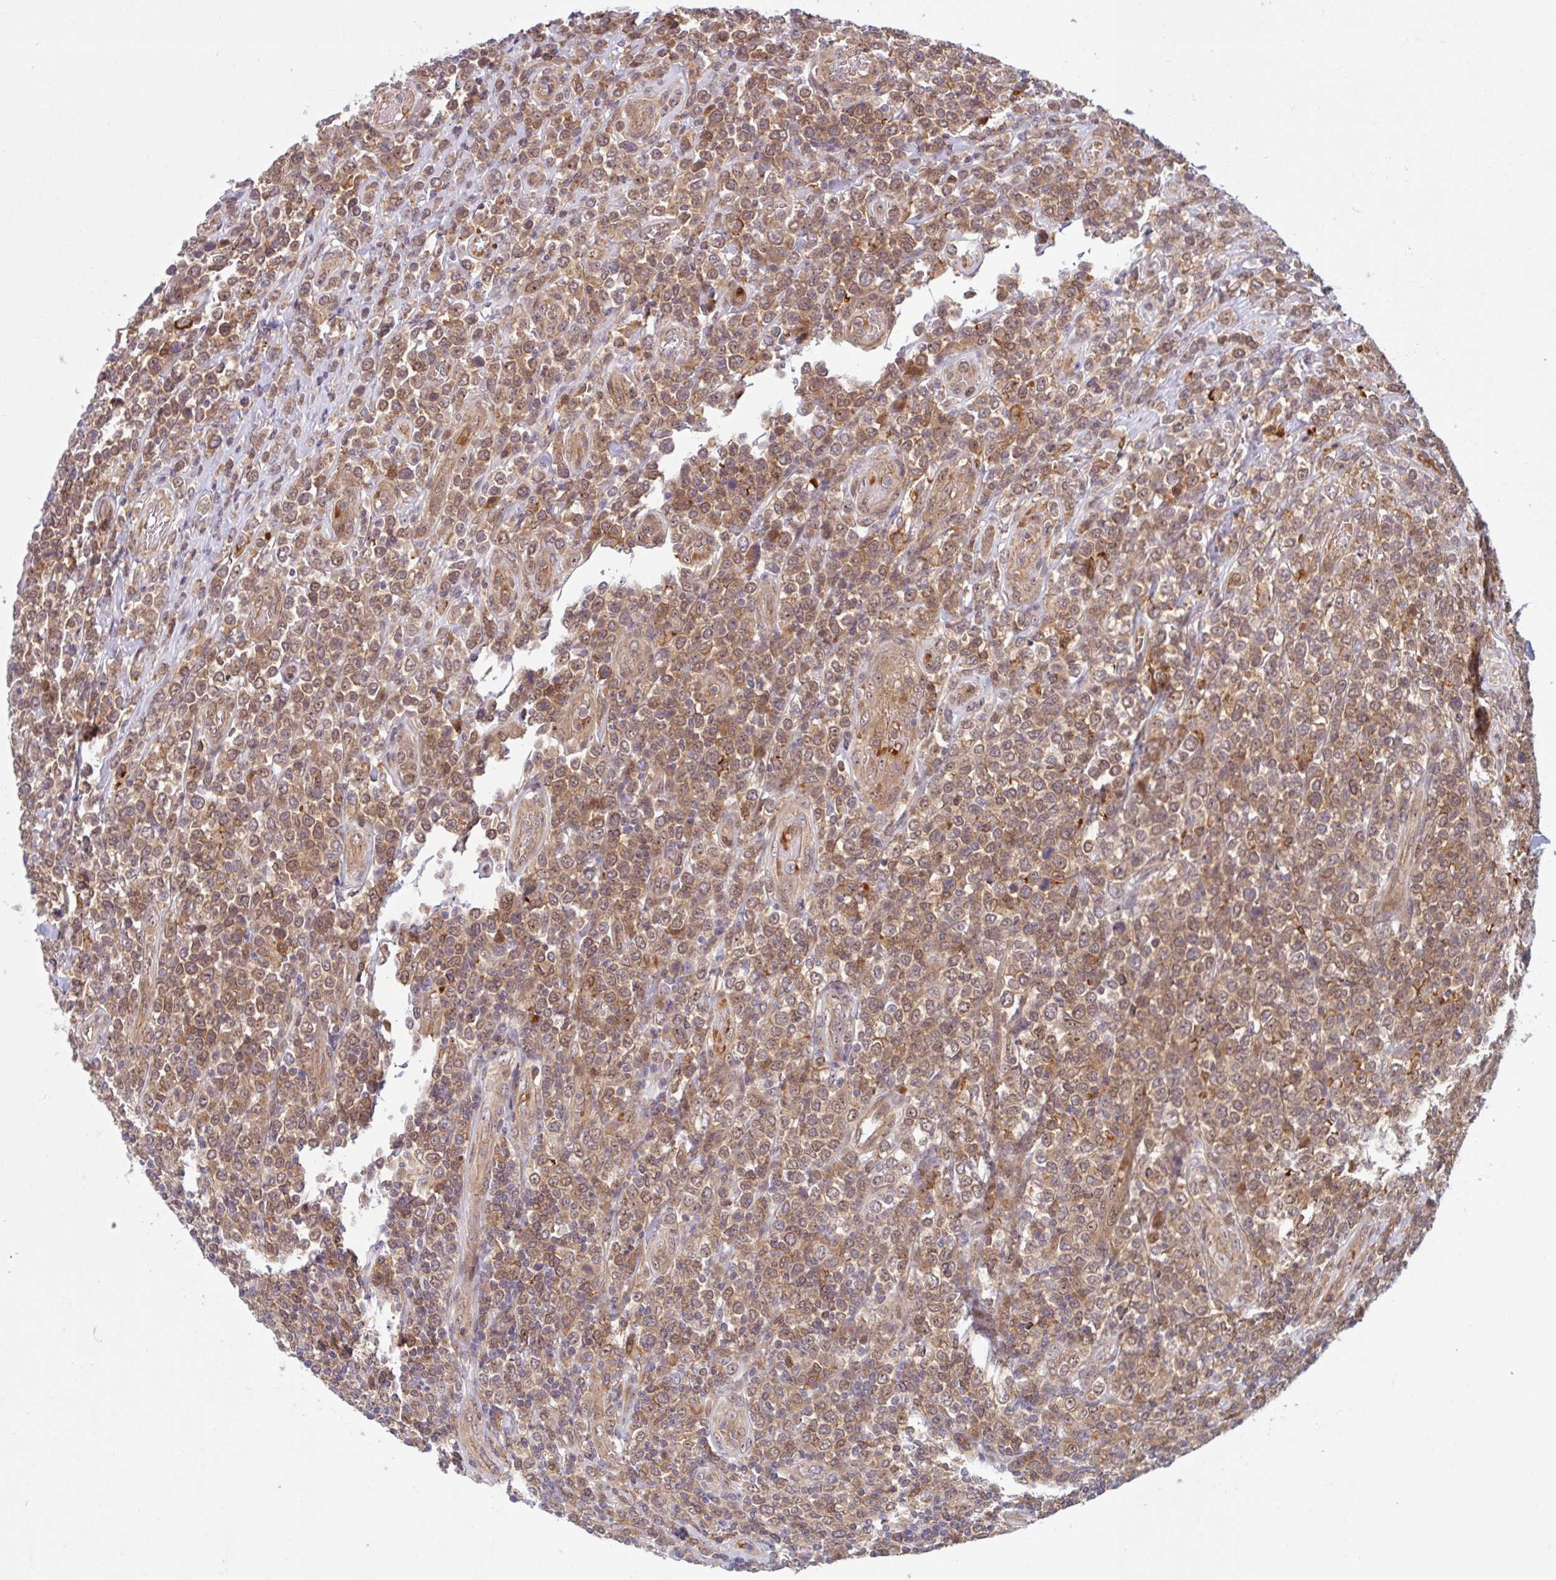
{"staining": {"intensity": "moderate", "quantity": ">75%", "location": "cytoplasmic/membranous"}, "tissue": "lymphoma", "cell_type": "Tumor cells", "image_type": "cancer", "snomed": [{"axis": "morphology", "description": "Malignant lymphoma, non-Hodgkin's type, High grade"}, {"axis": "topography", "description": "Soft tissue"}], "caption": "Immunohistochemical staining of human lymphoma exhibits moderate cytoplasmic/membranous protein expression in approximately >75% of tumor cells.", "gene": "HMBS", "patient": {"sex": "female", "age": 56}}